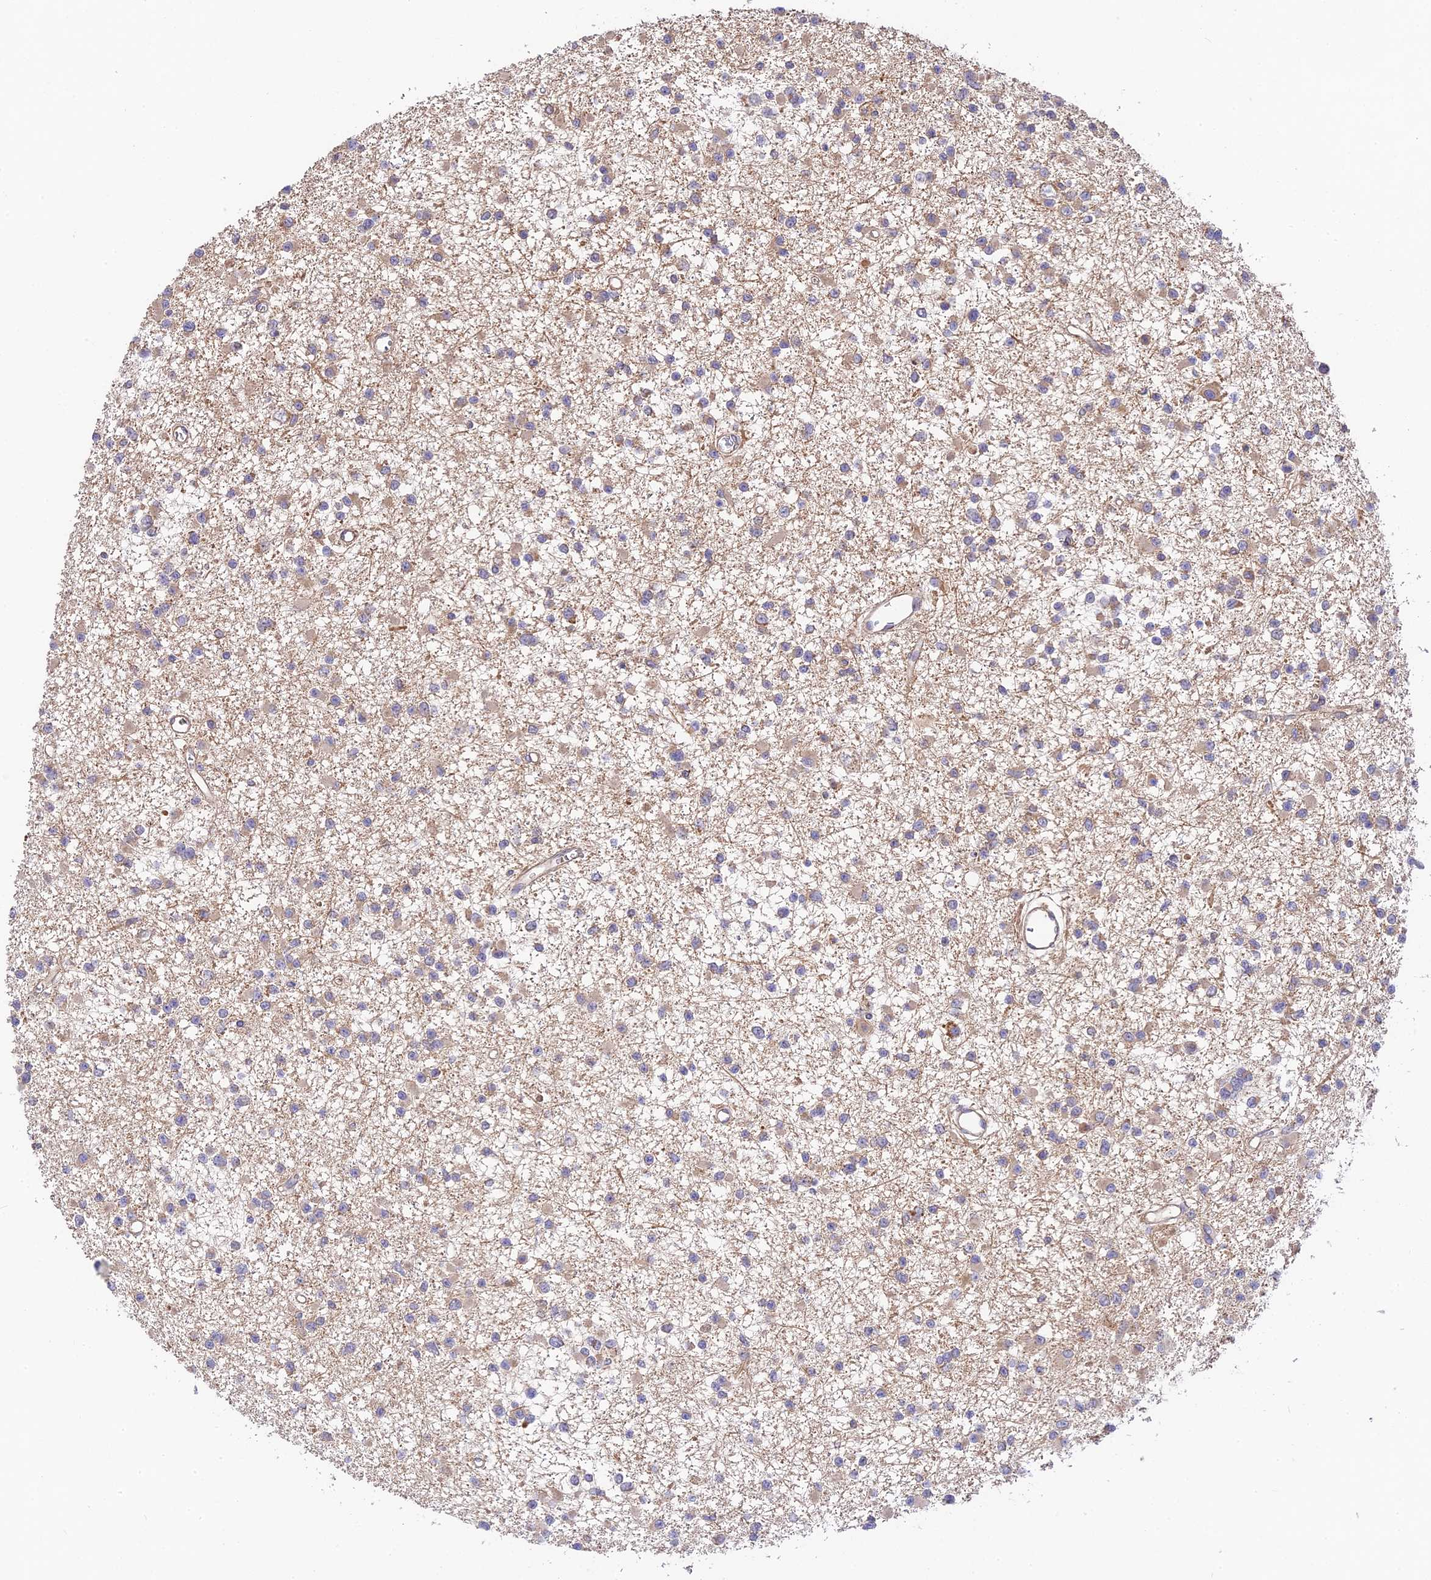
{"staining": {"intensity": "weak", "quantity": "25%-75%", "location": "cytoplasmic/membranous"}, "tissue": "glioma", "cell_type": "Tumor cells", "image_type": "cancer", "snomed": [{"axis": "morphology", "description": "Glioma, malignant, Low grade"}, {"axis": "topography", "description": "Brain"}], "caption": "Immunohistochemical staining of glioma shows weak cytoplasmic/membranous protein staining in approximately 25%-75% of tumor cells.", "gene": "C3orf20", "patient": {"sex": "female", "age": 22}}